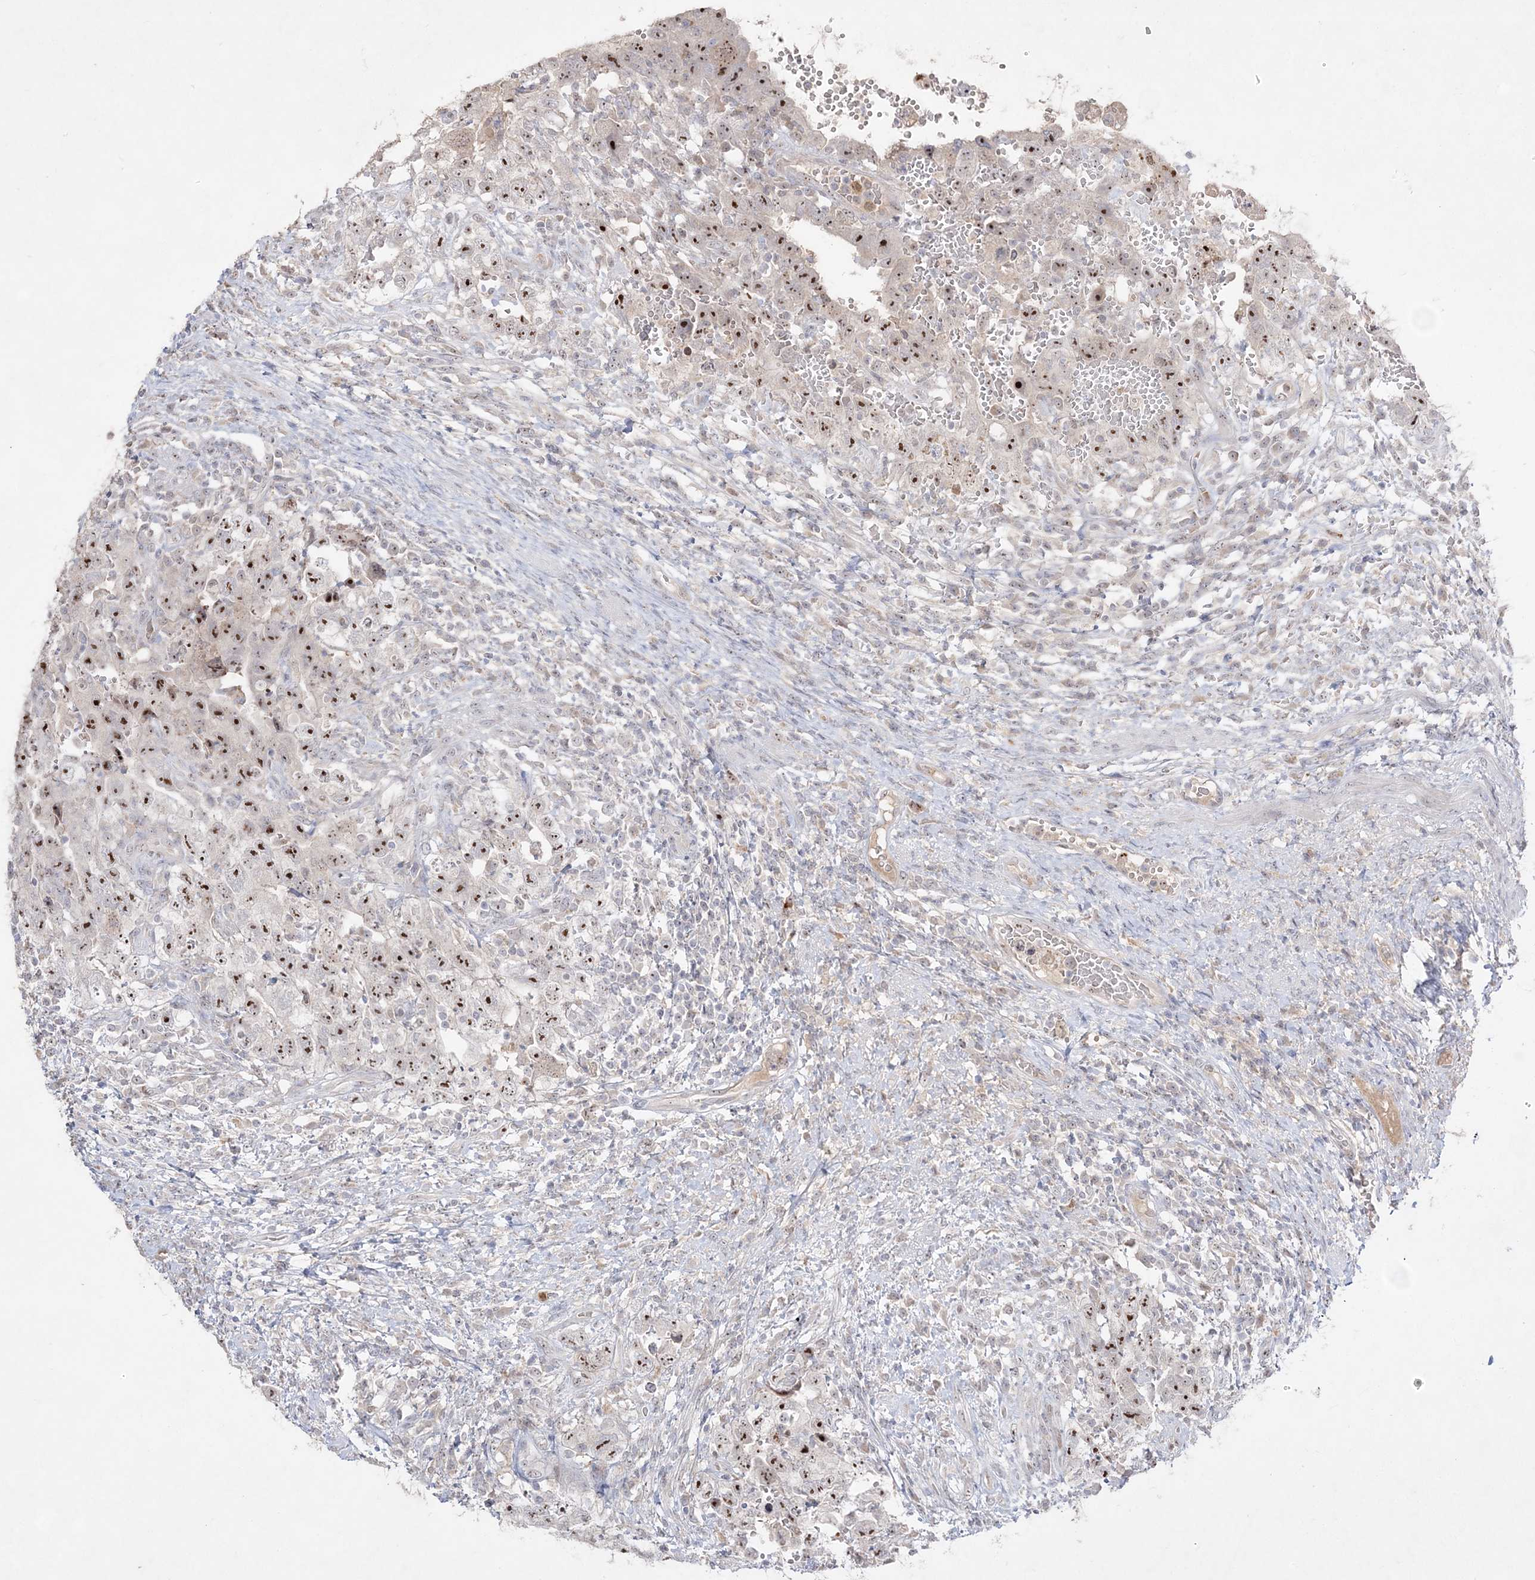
{"staining": {"intensity": "strong", "quantity": ">75%", "location": "nuclear"}, "tissue": "testis cancer", "cell_type": "Tumor cells", "image_type": "cancer", "snomed": [{"axis": "morphology", "description": "Carcinoma, Embryonal, NOS"}, {"axis": "topography", "description": "Testis"}], "caption": "Immunohistochemical staining of testis cancer exhibits strong nuclear protein expression in approximately >75% of tumor cells.", "gene": "NOP16", "patient": {"sex": "male", "age": 26}}